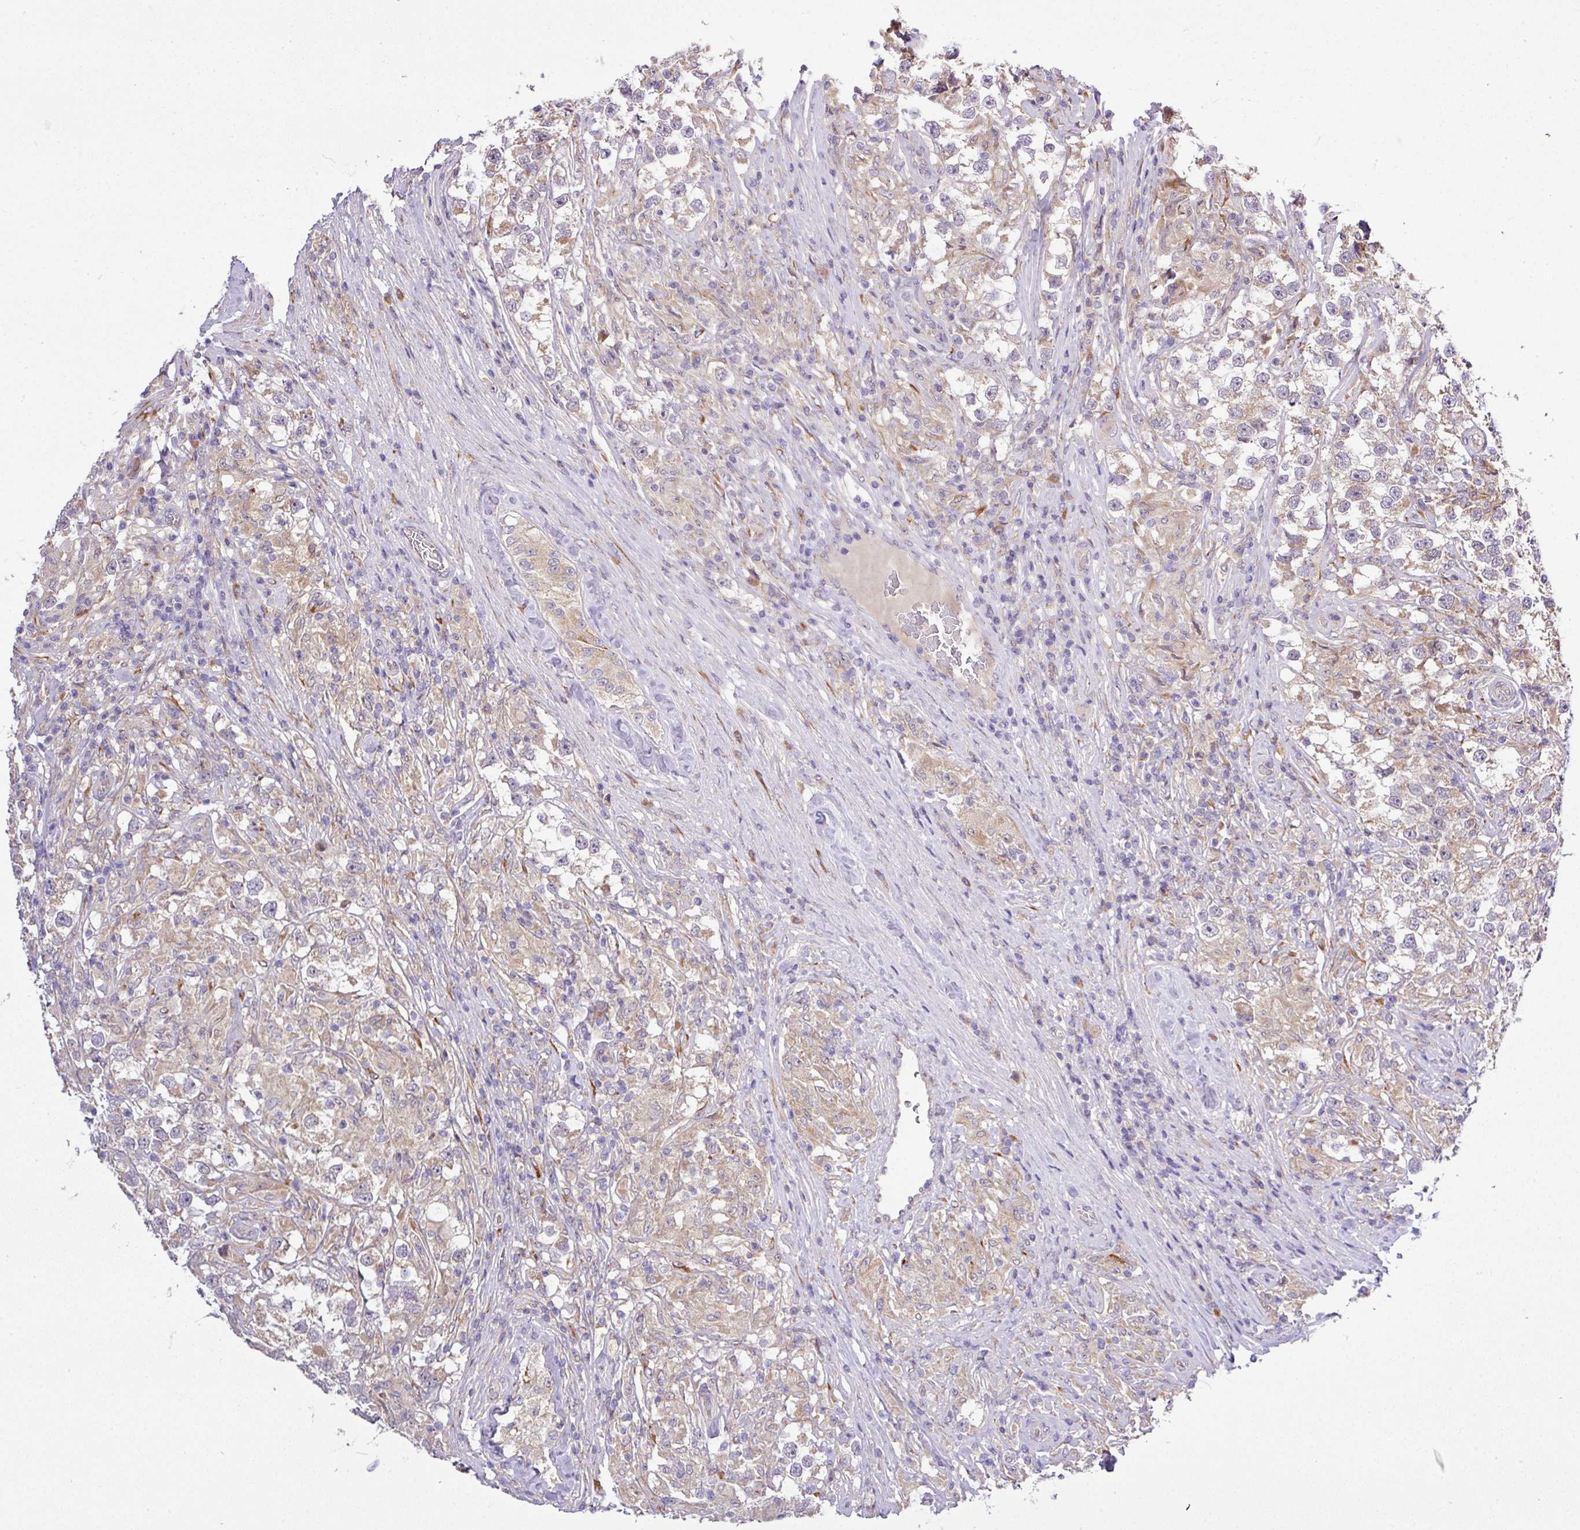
{"staining": {"intensity": "weak", "quantity": "<25%", "location": "cytoplasmic/membranous"}, "tissue": "testis cancer", "cell_type": "Tumor cells", "image_type": "cancer", "snomed": [{"axis": "morphology", "description": "Seminoma, NOS"}, {"axis": "topography", "description": "Testis"}], "caption": "The immunohistochemistry photomicrograph has no significant positivity in tumor cells of testis seminoma tissue.", "gene": "TM2D2", "patient": {"sex": "male", "age": 46}}